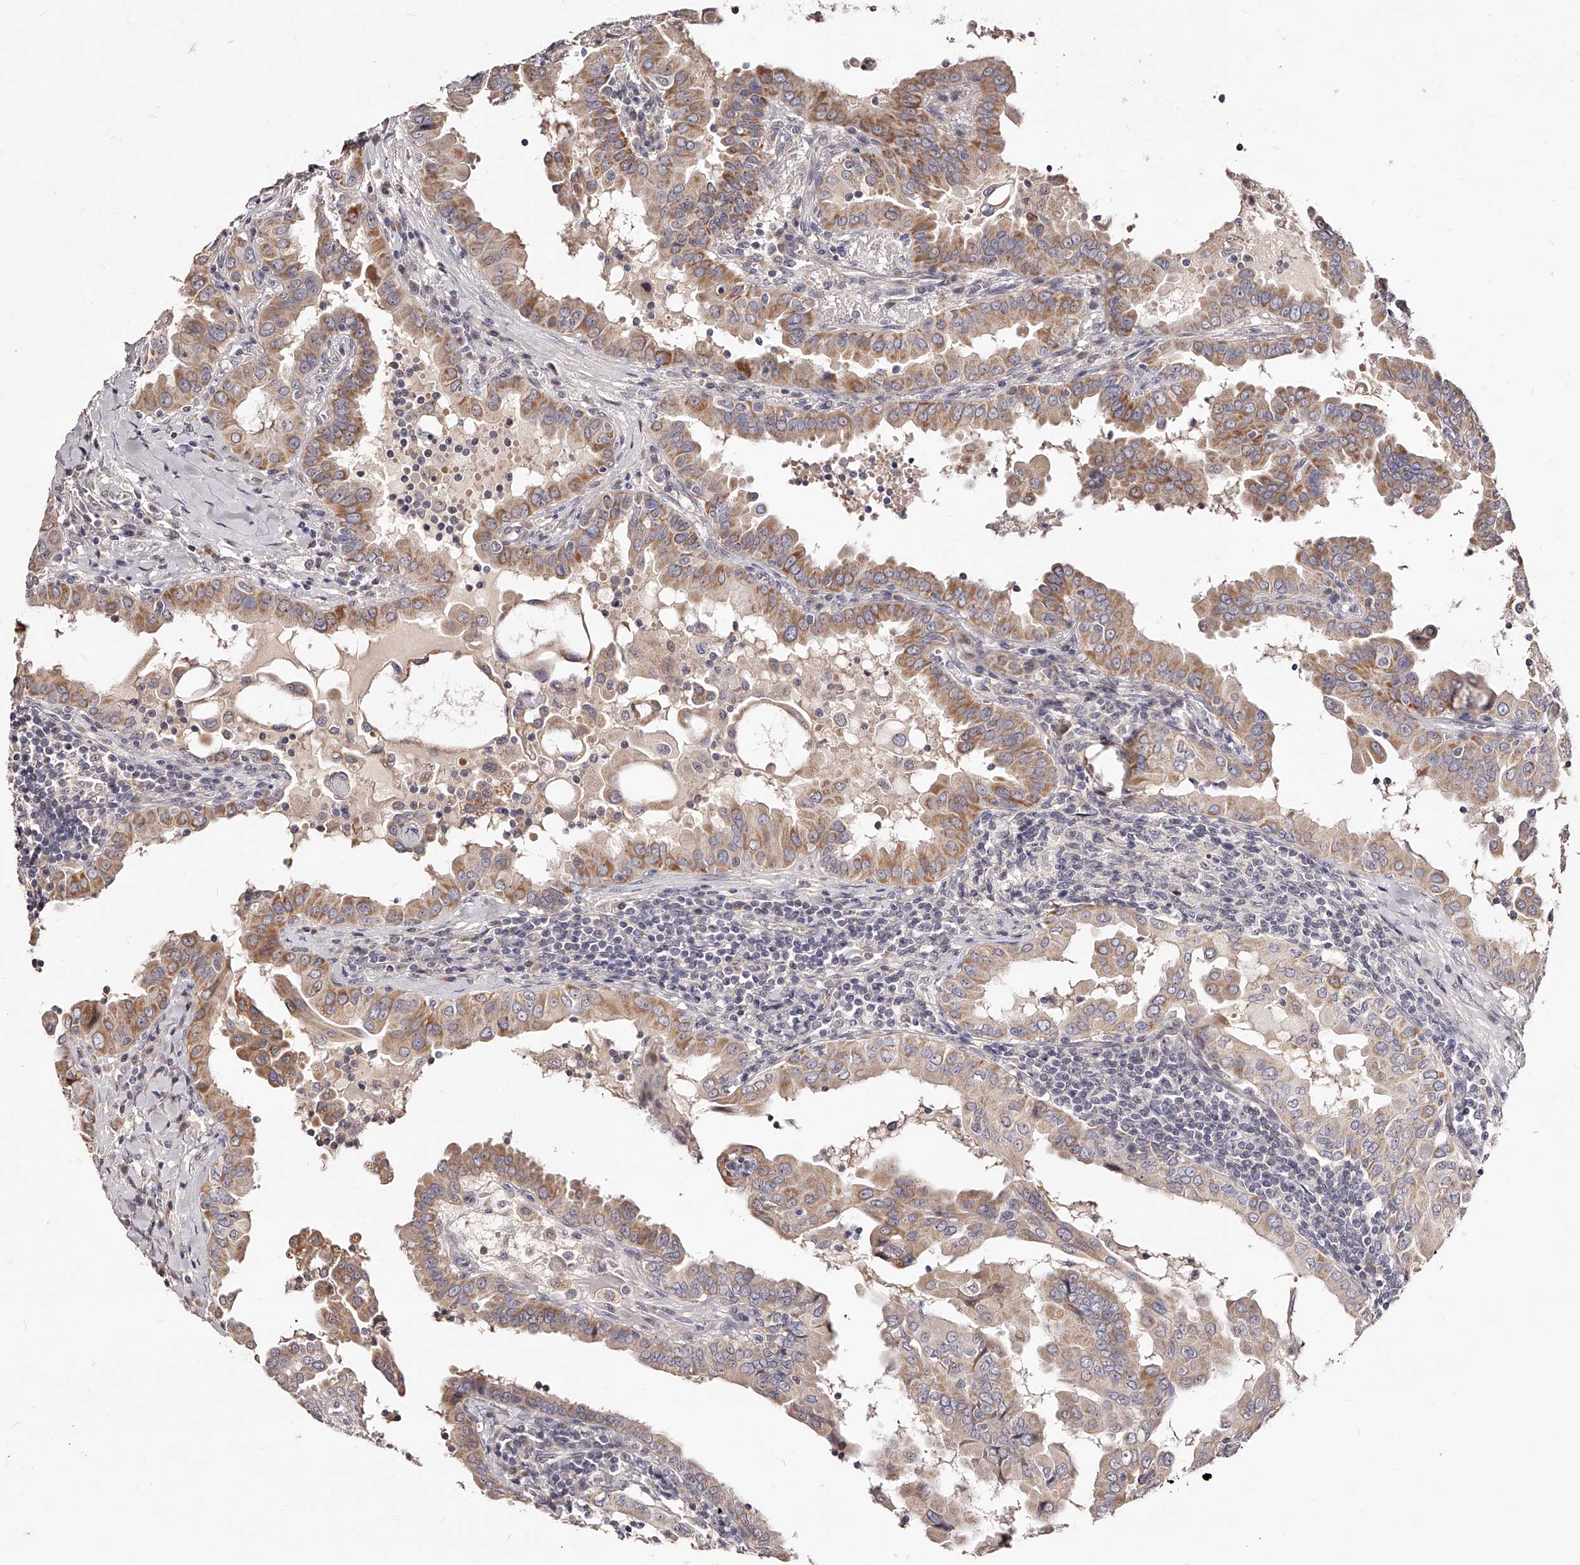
{"staining": {"intensity": "moderate", "quantity": ">75%", "location": "cytoplasmic/membranous"}, "tissue": "thyroid cancer", "cell_type": "Tumor cells", "image_type": "cancer", "snomed": [{"axis": "morphology", "description": "Papillary adenocarcinoma, NOS"}, {"axis": "topography", "description": "Thyroid gland"}], "caption": "The histopathology image shows a brown stain indicating the presence of a protein in the cytoplasmic/membranous of tumor cells in thyroid papillary adenocarcinoma.", "gene": "ZNF502", "patient": {"sex": "male", "age": 33}}